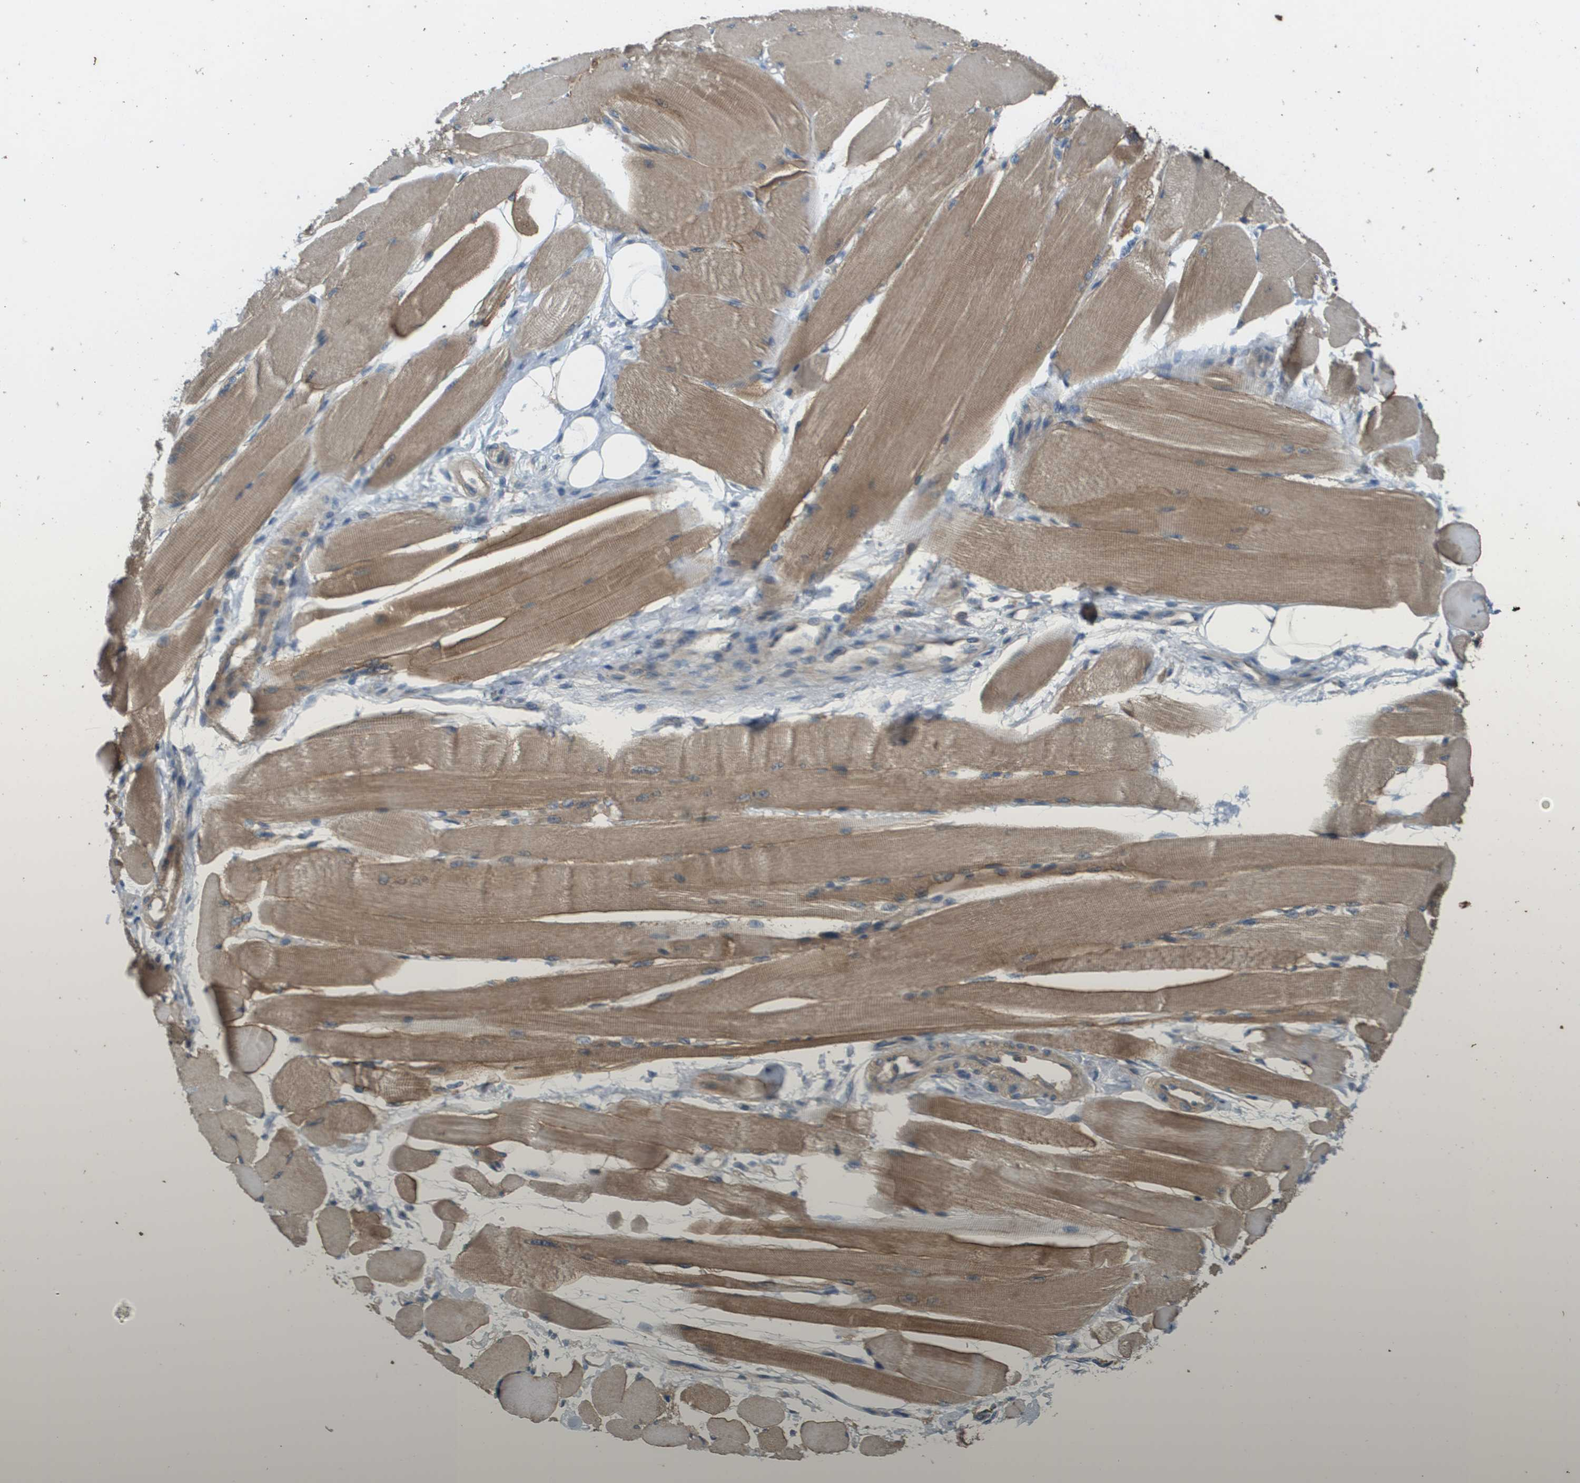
{"staining": {"intensity": "moderate", "quantity": "25%-75%", "location": "cytoplasmic/membranous"}, "tissue": "skeletal muscle", "cell_type": "Myocytes", "image_type": "normal", "snomed": [{"axis": "morphology", "description": "Normal tissue, NOS"}, {"axis": "topography", "description": "Skeletal muscle"}, {"axis": "topography", "description": "Peripheral nerve tissue"}], "caption": "Myocytes show medium levels of moderate cytoplasmic/membranous positivity in about 25%-75% of cells in normal human skeletal muscle.", "gene": "KRT23", "patient": {"sex": "female", "age": 84}}